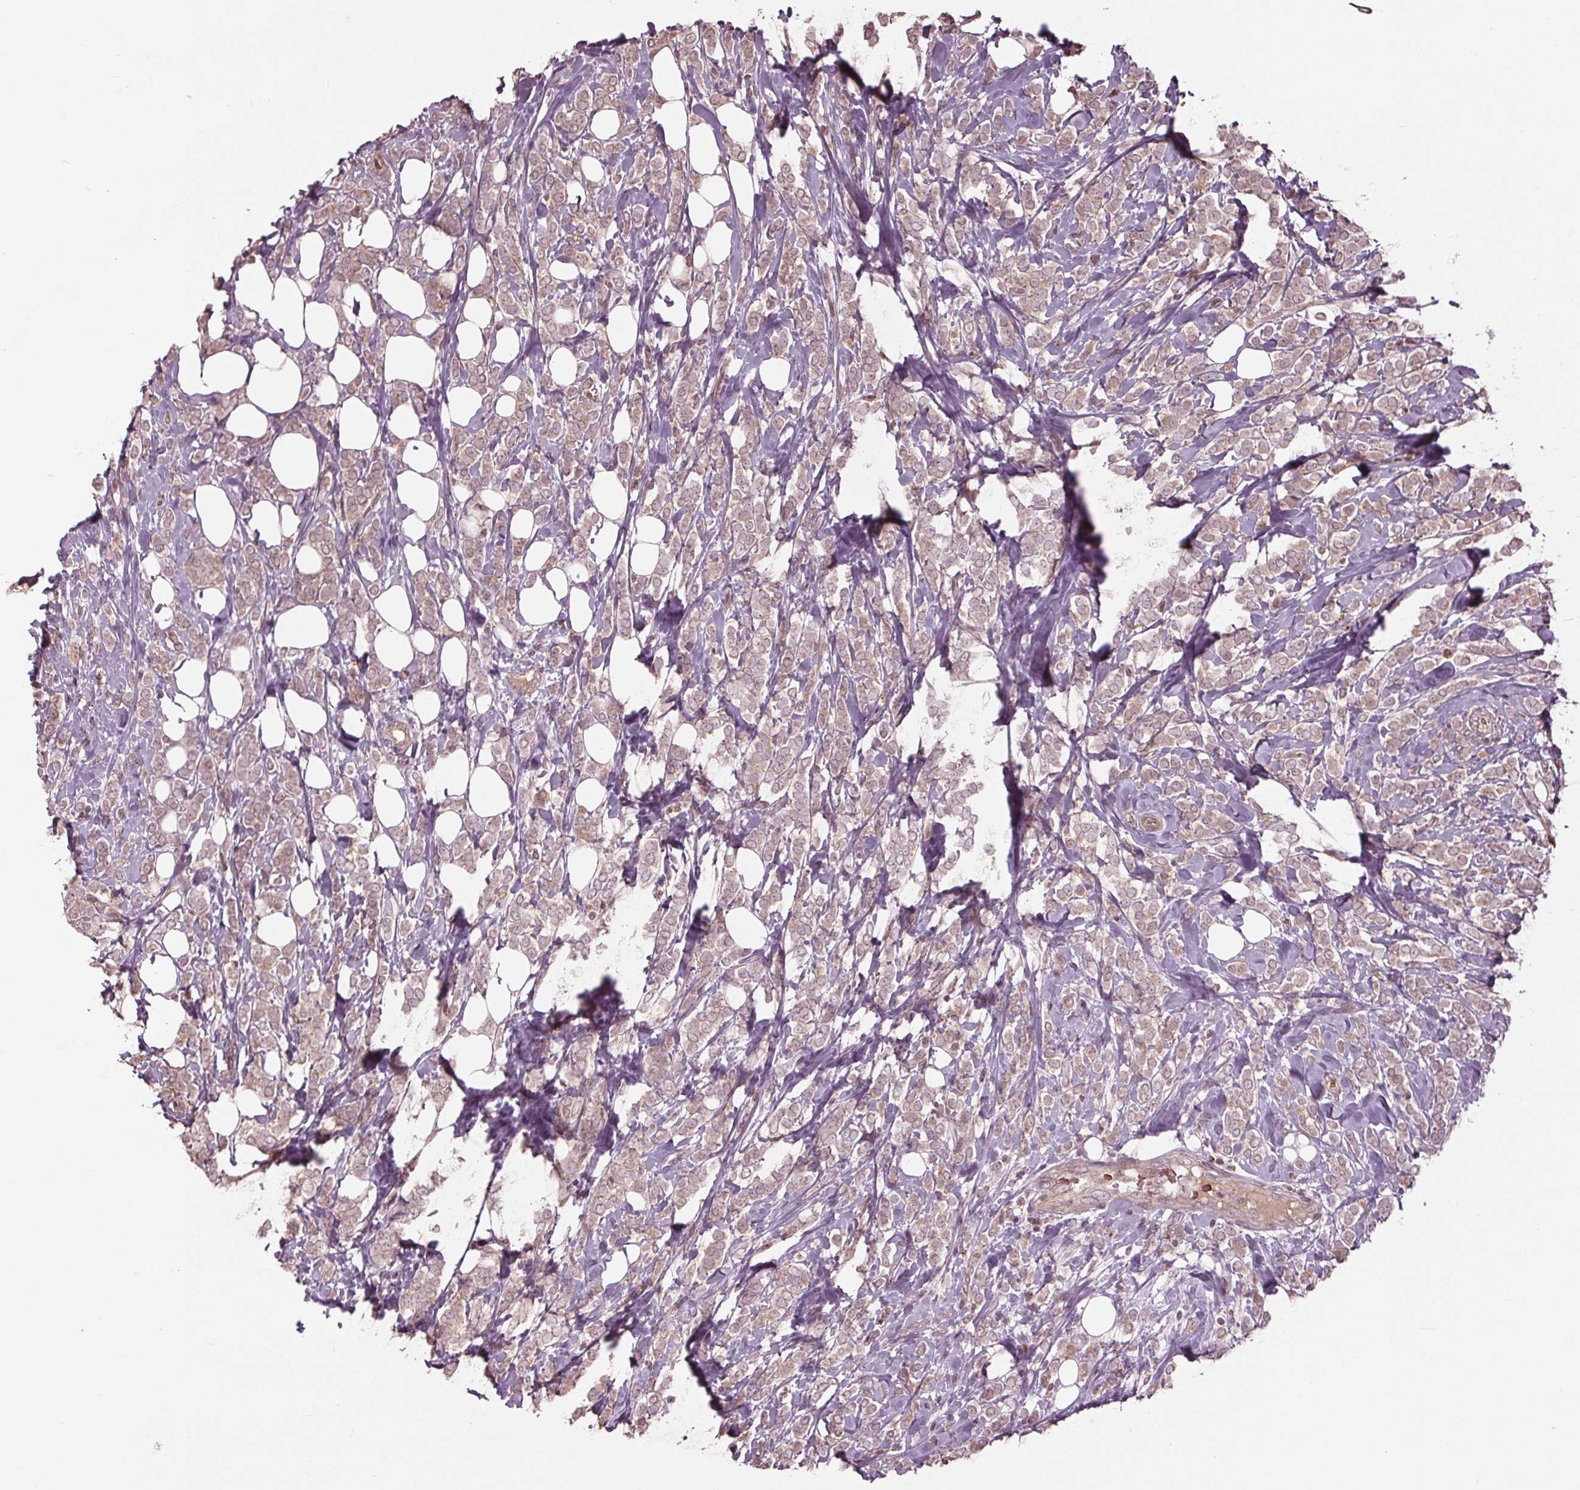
{"staining": {"intensity": "weak", "quantity": "<25%", "location": "cytoplasmic/membranous"}, "tissue": "breast cancer", "cell_type": "Tumor cells", "image_type": "cancer", "snomed": [{"axis": "morphology", "description": "Lobular carcinoma"}, {"axis": "topography", "description": "Breast"}], "caption": "Tumor cells are negative for protein expression in human breast cancer. Nuclei are stained in blue.", "gene": "CDKL4", "patient": {"sex": "female", "age": 49}}